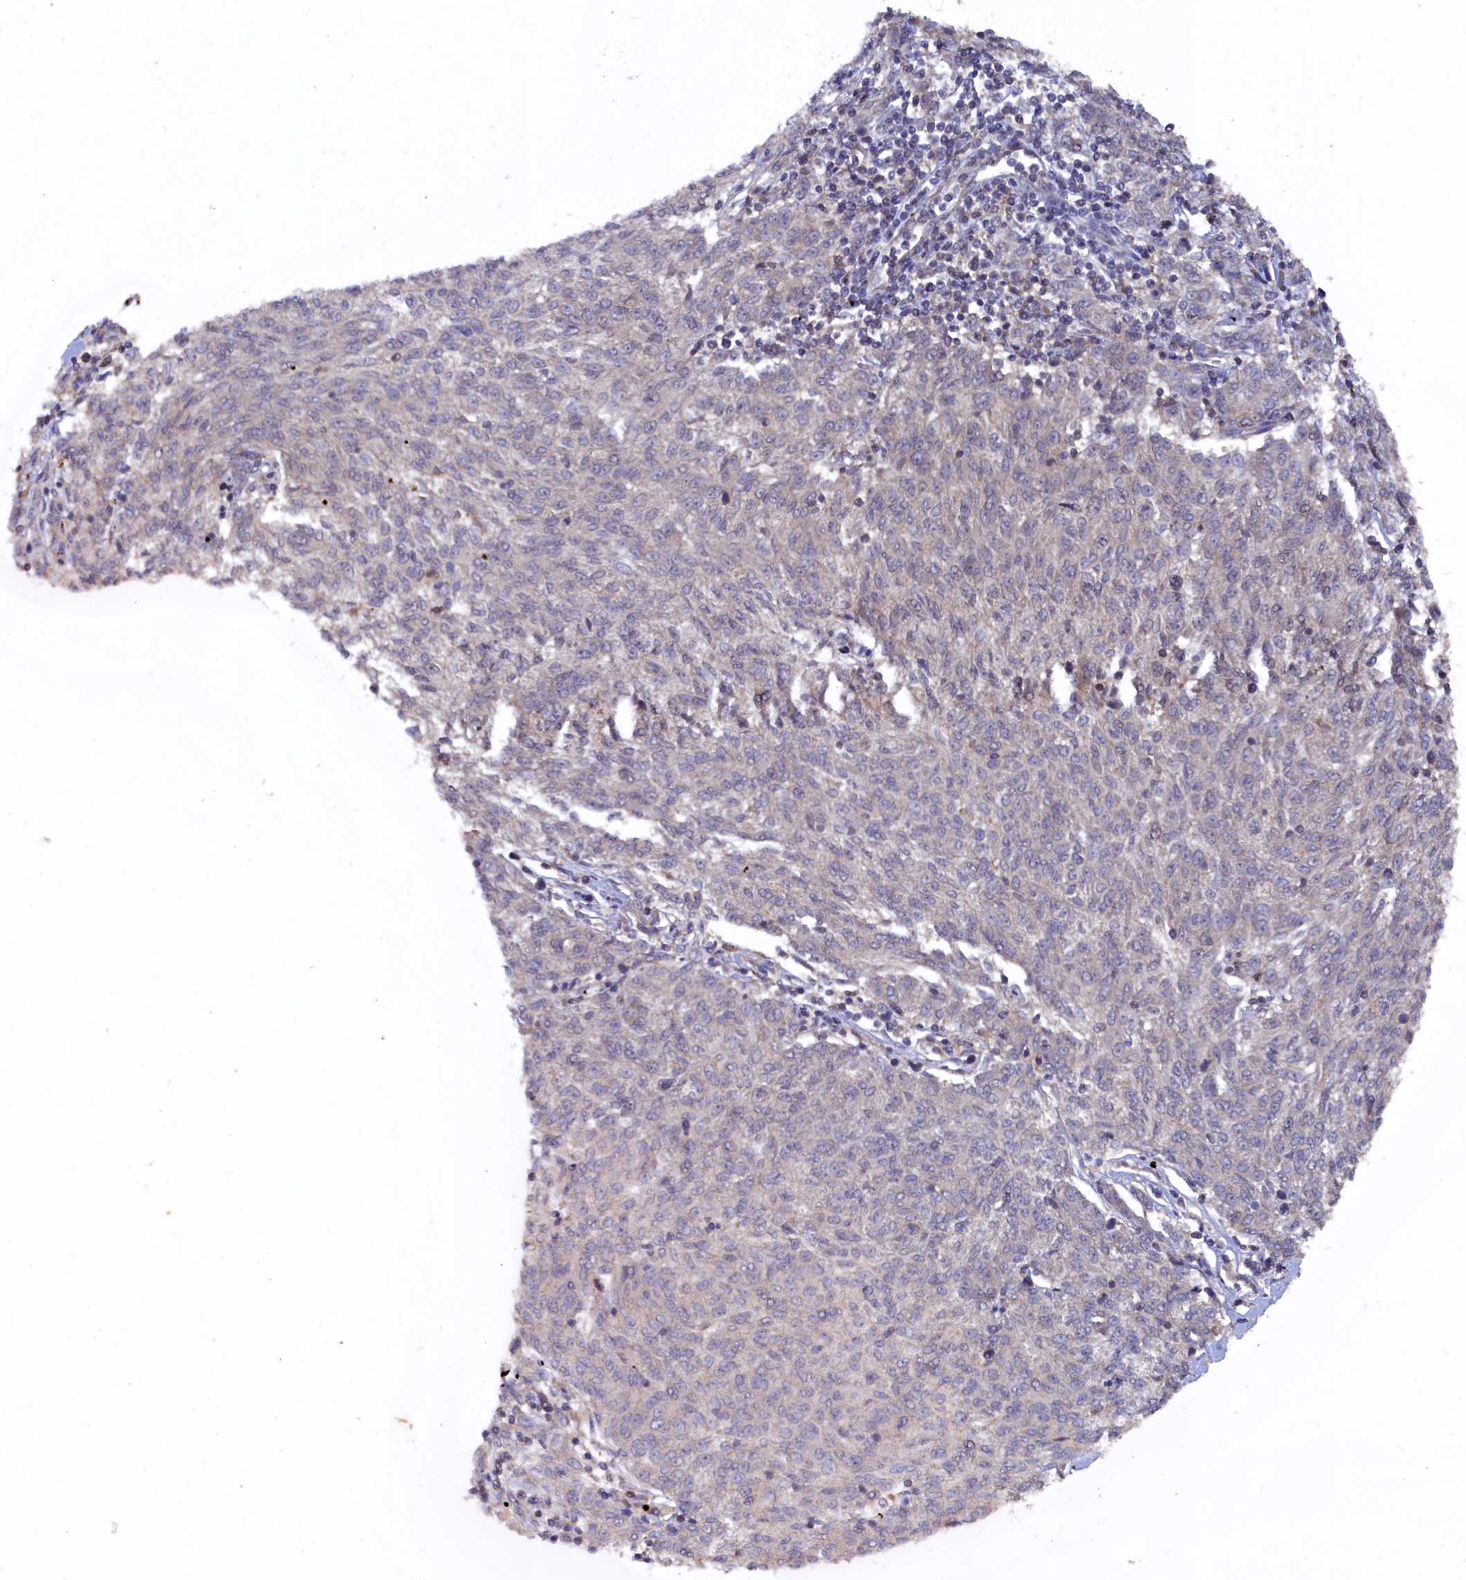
{"staining": {"intensity": "negative", "quantity": "none", "location": "none"}, "tissue": "melanoma", "cell_type": "Tumor cells", "image_type": "cancer", "snomed": [{"axis": "morphology", "description": "Malignant melanoma, NOS"}, {"axis": "topography", "description": "Skin"}], "caption": "IHC image of neoplastic tissue: melanoma stained with DAB (3,3'-diaminobenzidine) demonstrates no significant protein staining in tumor cells.", "gene": "TMC5", "patient": {"sex": "female", "age": 72}}